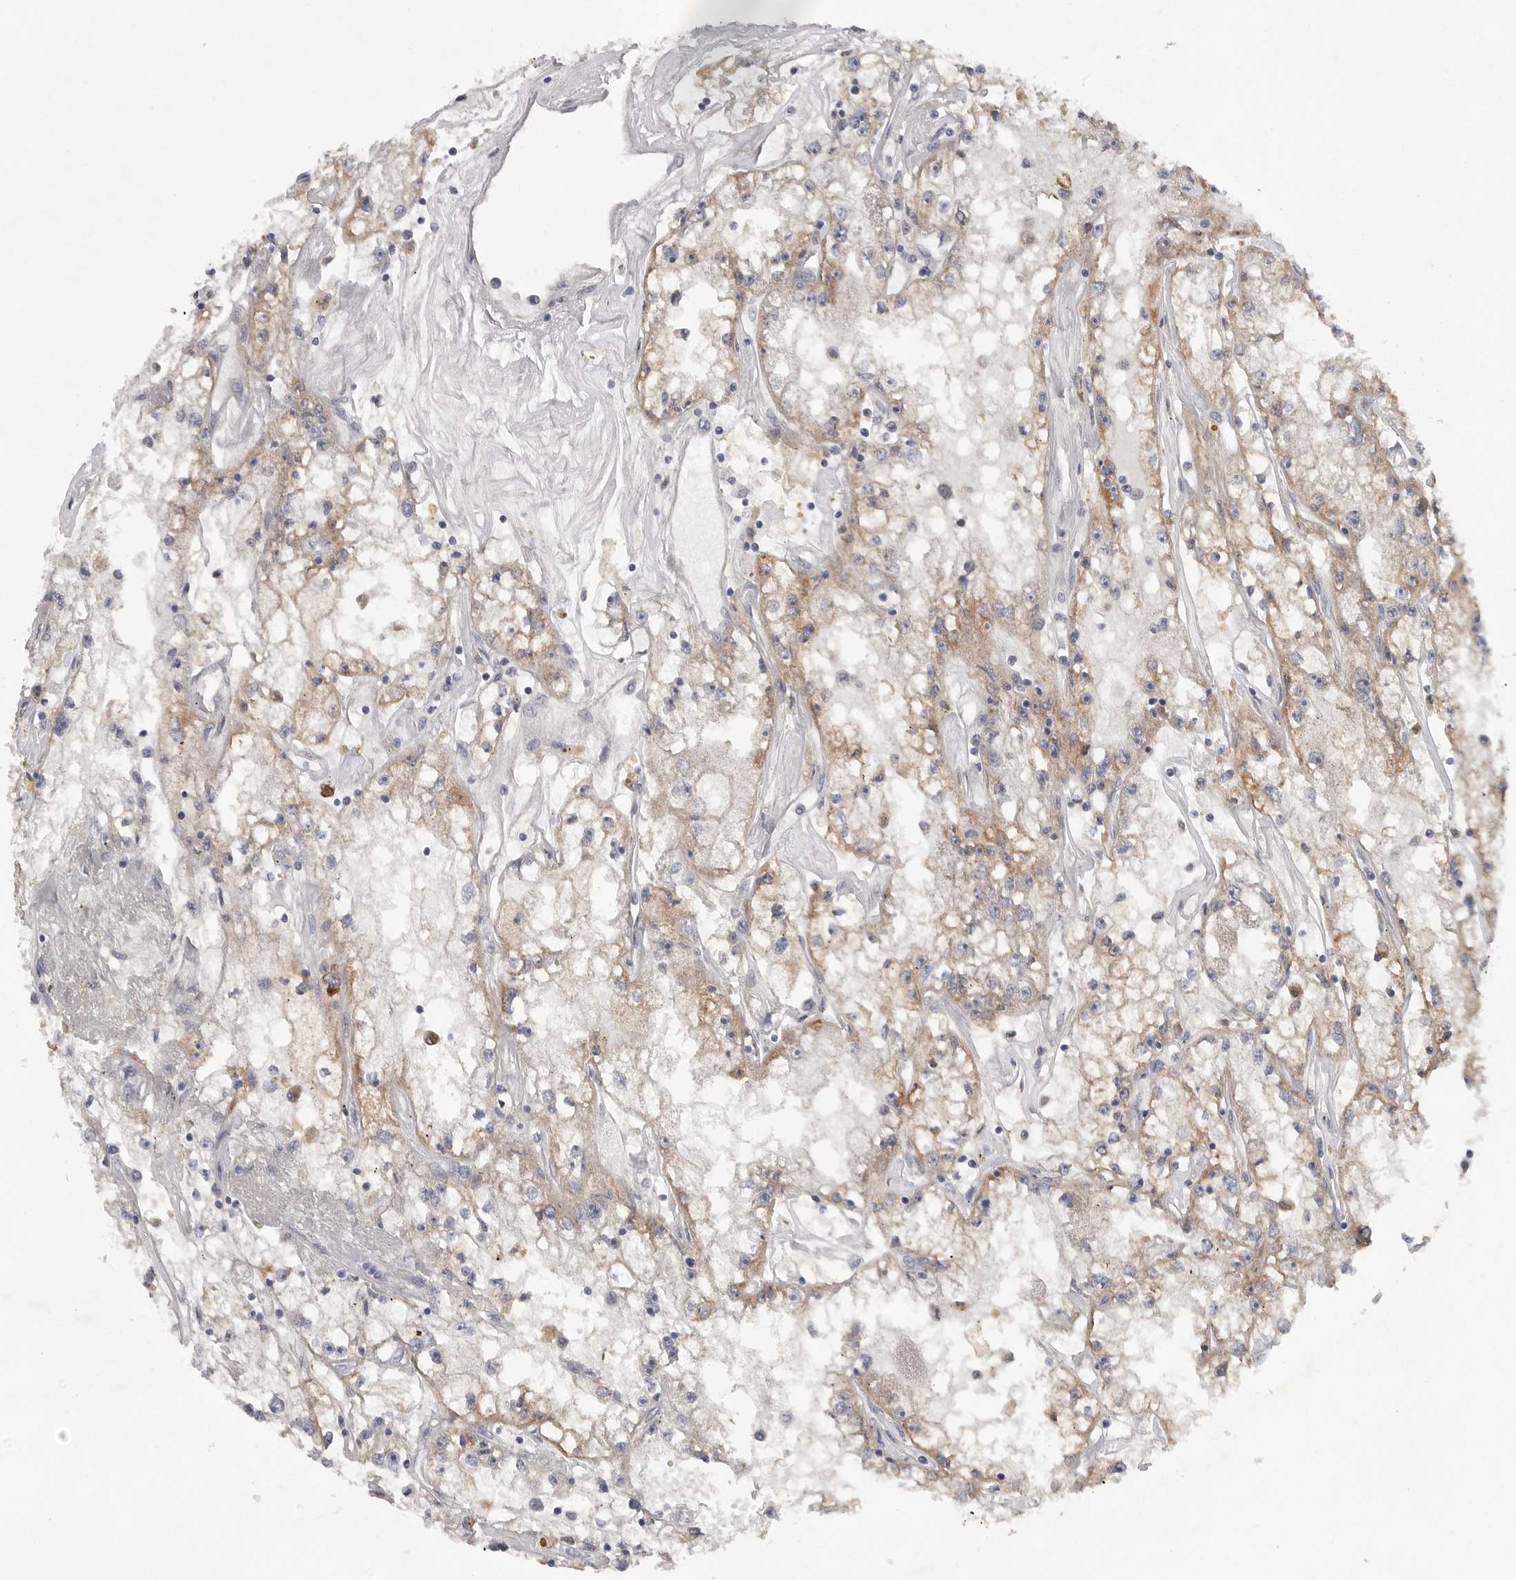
{"staining": {"intensity": "weak", "quantity": "25%-75%", "location": "cytoplasmic/membranous"}, "tissue": "renal cancer", "cell_type": "Tumor cells", "image_type": "cancer", "snomed": [{"axis": "morphology", "description": "Adenocarcinoma, NOS"}, {"axis": "topography", "description": "Kidney"}], "caption": "Protein staining by immunohistochemistry (IHC) displays weak cytoplasmic/membranous staining in about 25%-75% of tumor cells in renal cancer (adenocarcinoma).", "gene": "FBXO43", "patient": {"sex": "male", "age": 56}}